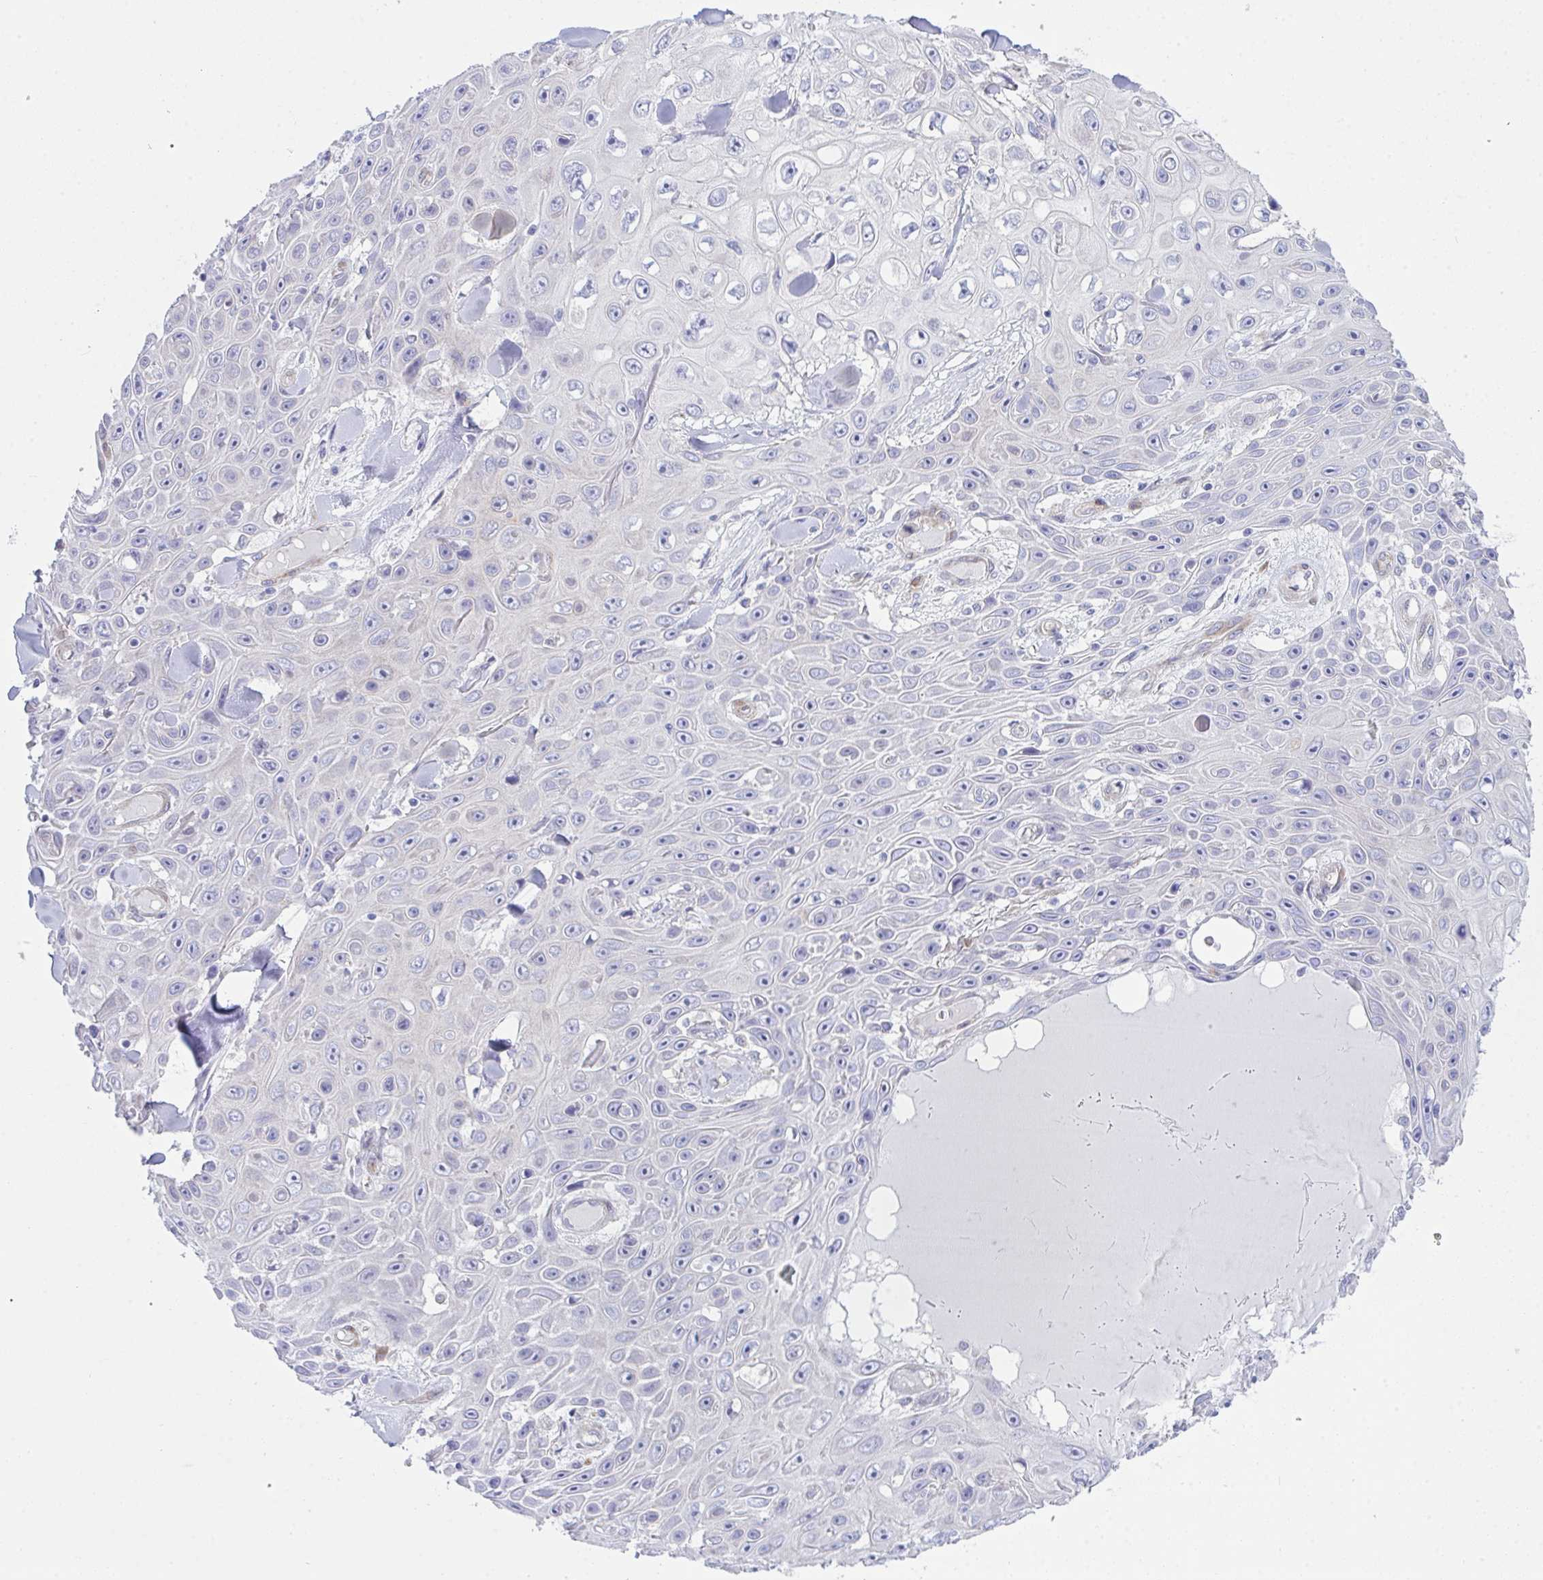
{"staining": {"intensity": "negative", "quantity": "none", "location": "none"}, "tissue": "skin cancer", "cell_type": "Tumor cells", "image_type": "cancer", "snomed": [{"axis": "morphology", "description": "Squamous cell carcinoma, NOS"}, {"axis": "topography", "description": "Skin"}], "caption": "DAB (3,3'-diaminobenzidine) immunohistochemical staining of skin squamous cell carcinoma displays no significant positivity in tumor cells.", "gene": "GAB1", "patient": {"sex": "male", "age": 82}}